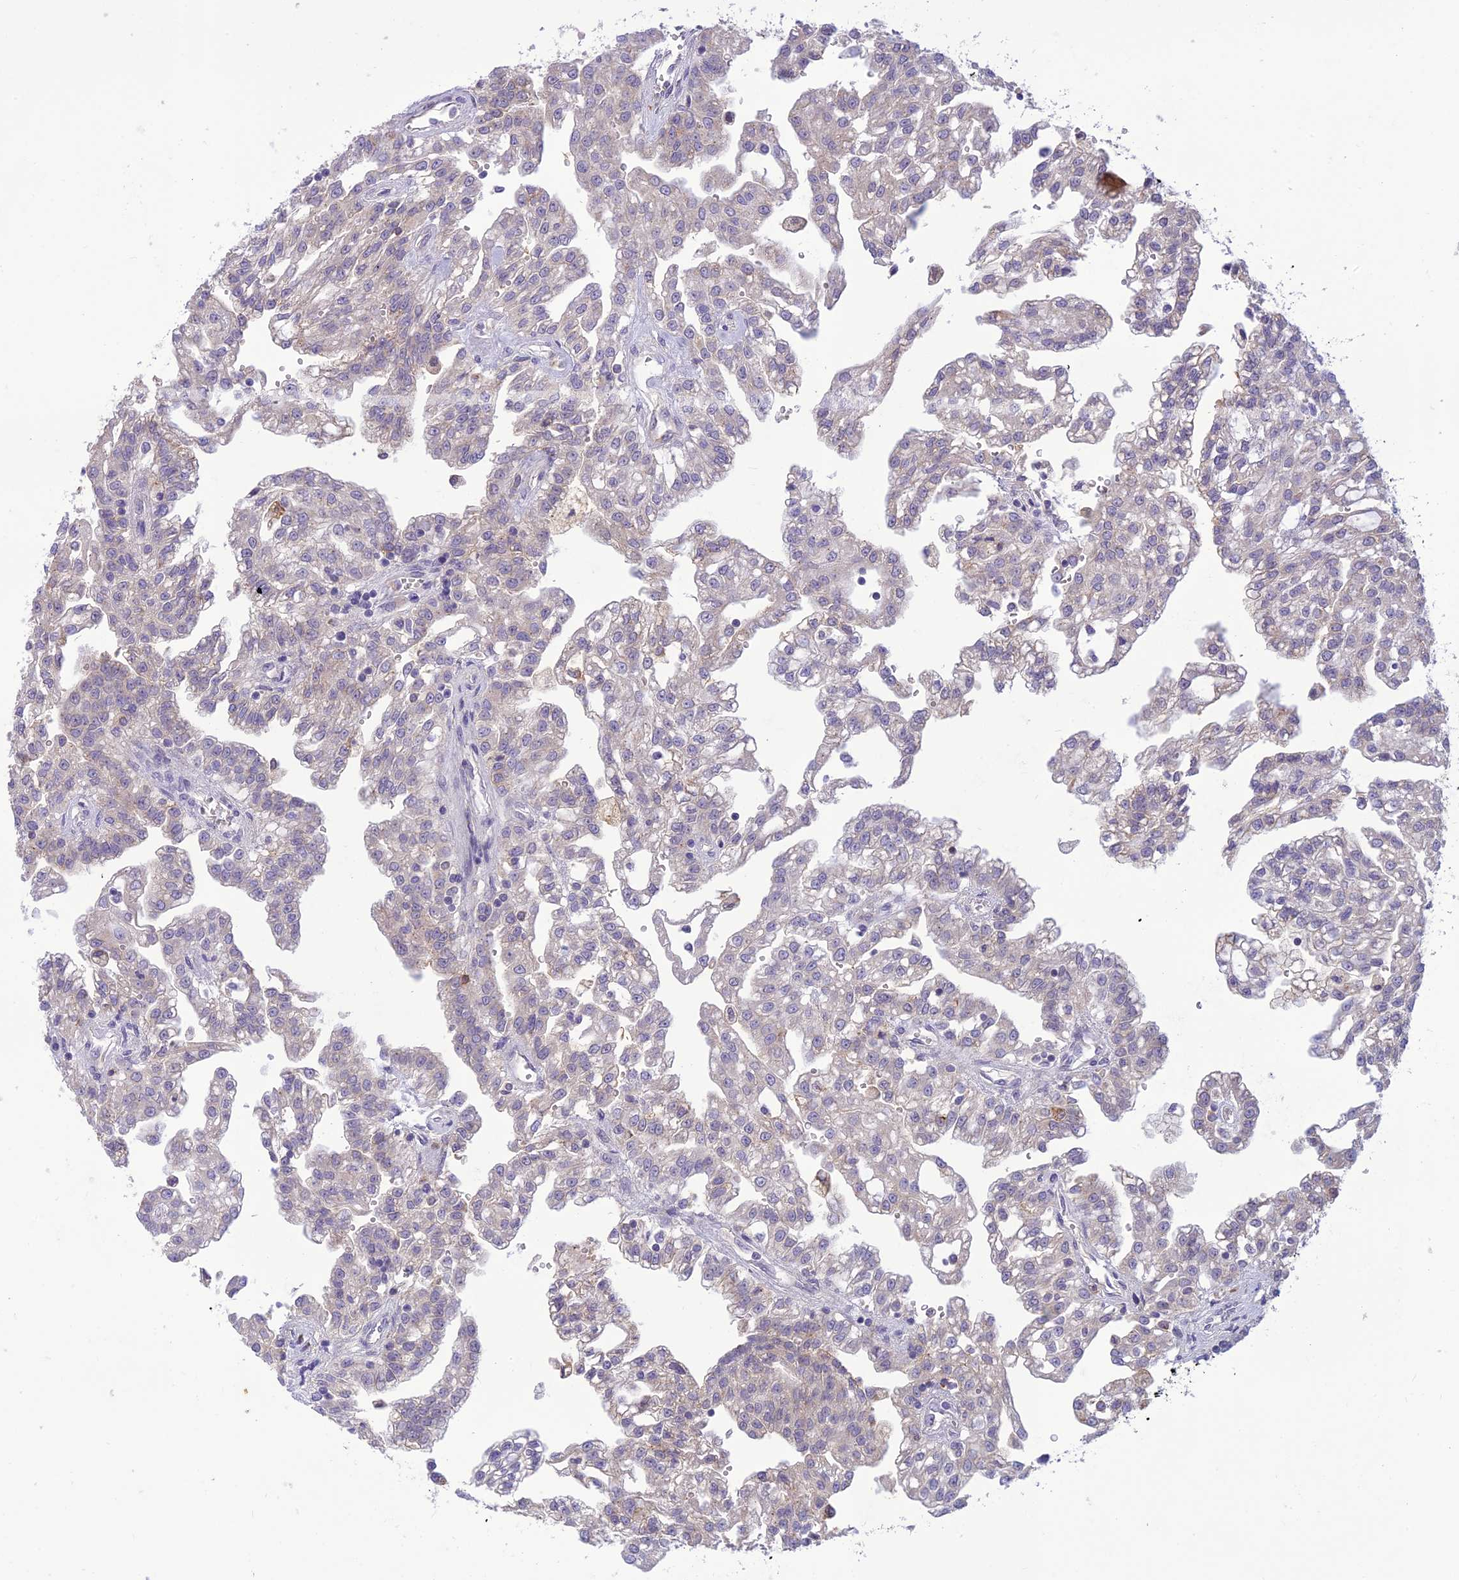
{"staining": {"intensity": "negative", "quantity": "none", "location": "none"}, "tissue": "renal cancer", "cell_type": "Tumor cells", "image_type": "cancer", "snomed": [{"axis": "morphology", "description": "Adenocarcinoma, NOS"}, {"axis": "topography", "description": "Kidney"}], "caption": "This photomicrograph is of renal adenocarcinoma stained with immunohistochemistry (IHC) to label a protein in brown with the nuclei are counter-stained blue. There is no expression in tumor cells. (DAB (3,3'-diaminobenzidine) immunohistochemistry (IHC) with hematoxylin counter stain).", "gene": "ITGAE", "patient": {"sex": "male", "age": 63}}